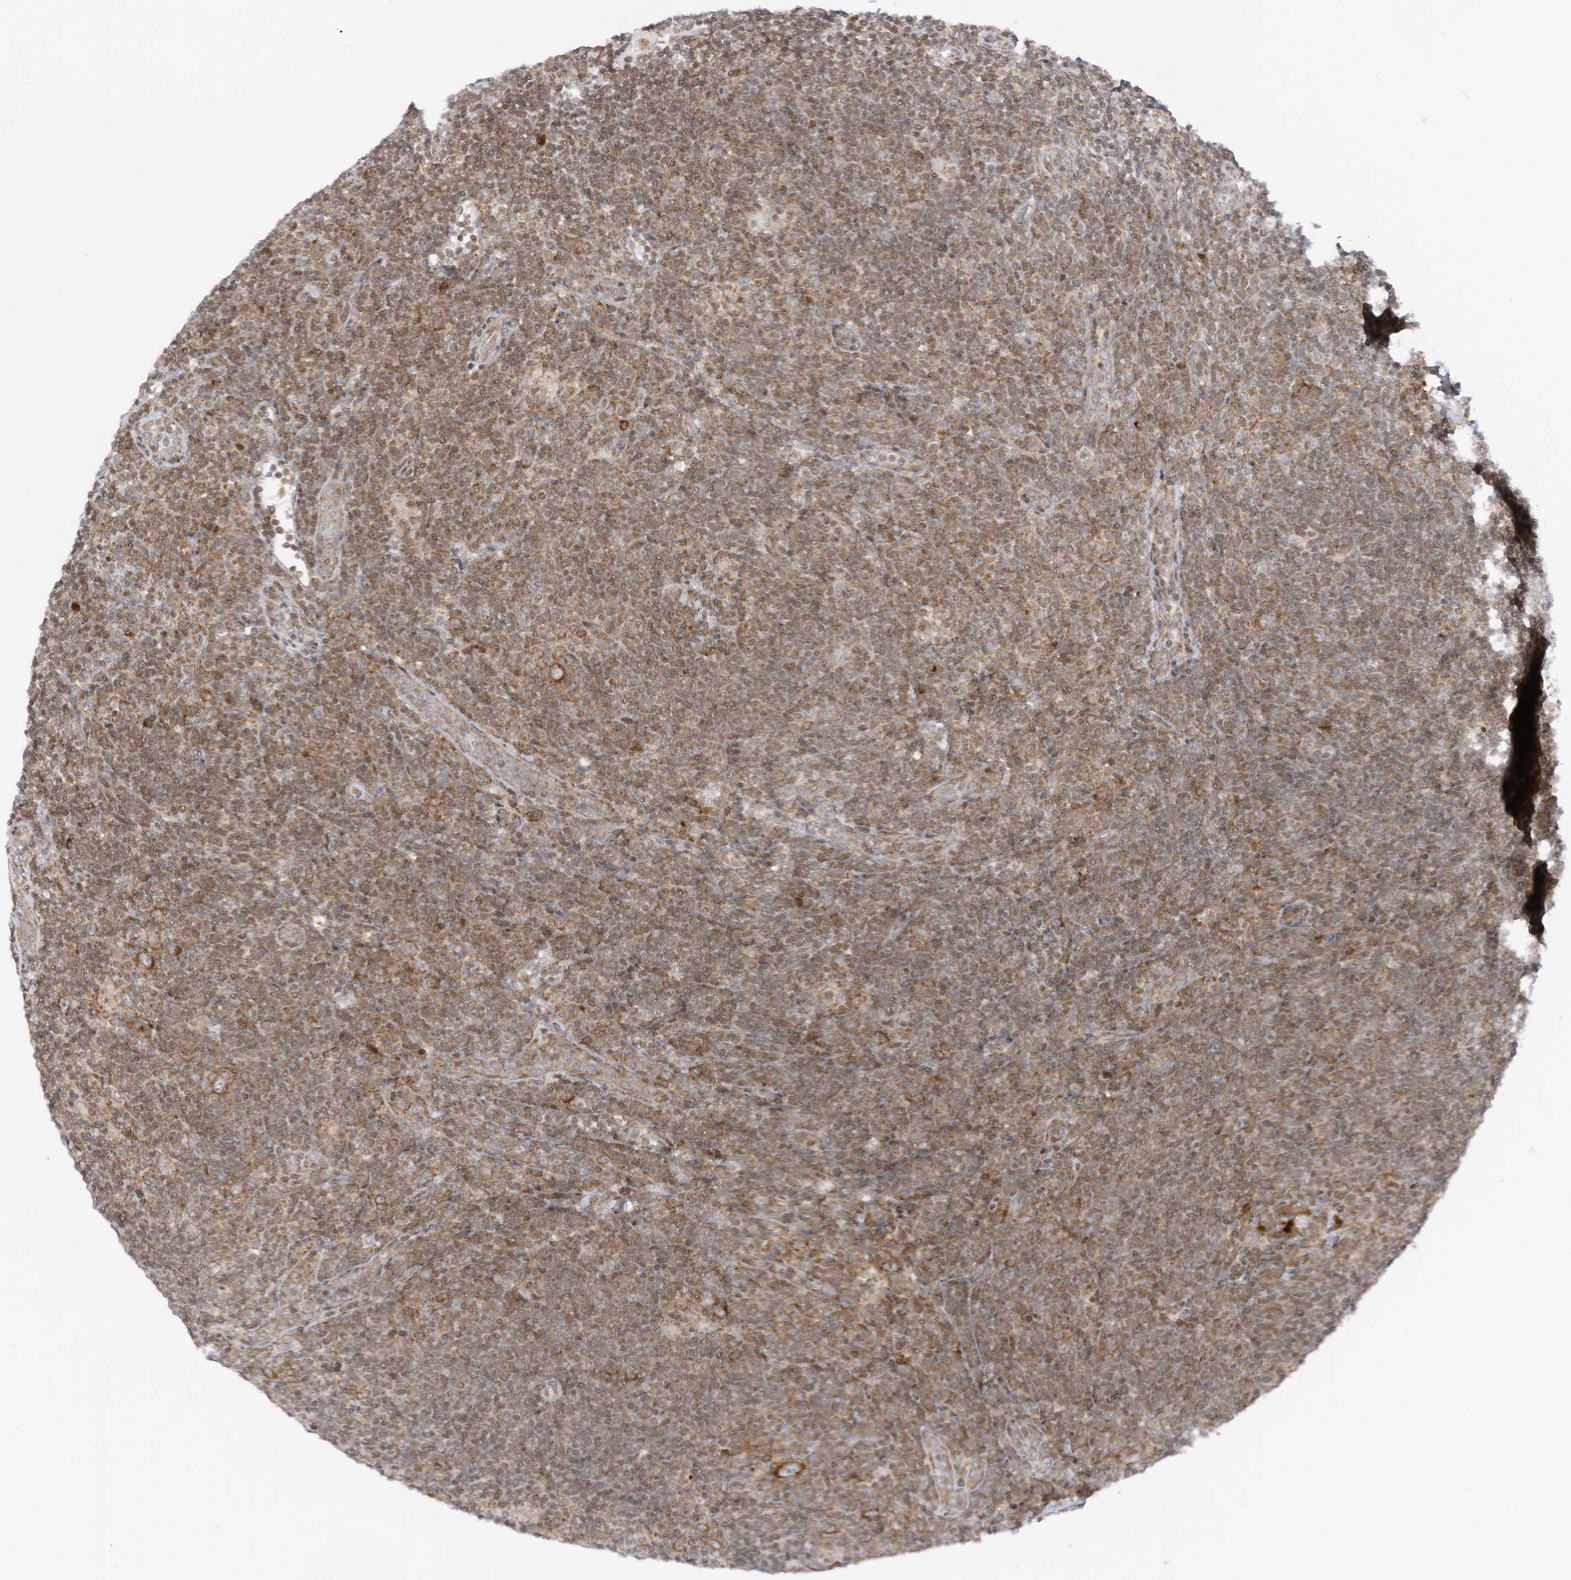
{"staining": {"intensity": "moderate", "quantity": ">75%", "location": "cytoplasmic/membranous"}, "tissue": "lymphoma", "cell_type": "Tumor cells", "image_type": "cancer", "snomed": [{"axis": "morphology", "description": "Hodgkin's disease, NOS"}, {"axis": "topography", "description": "Lymph node"}], "caption": "Immunohistochemistry photomicrograph of neoplastic tissue: human Hodgkin's disease stained using IHC reveals medium levels of moderate protein expression localized specifically in the cytoplasmic/membranous of tumor cells, appearing as a cytoplasmic/membranous brown color.", "gene": "EDF1", "patient": {"sex": "female", "age": 57}}